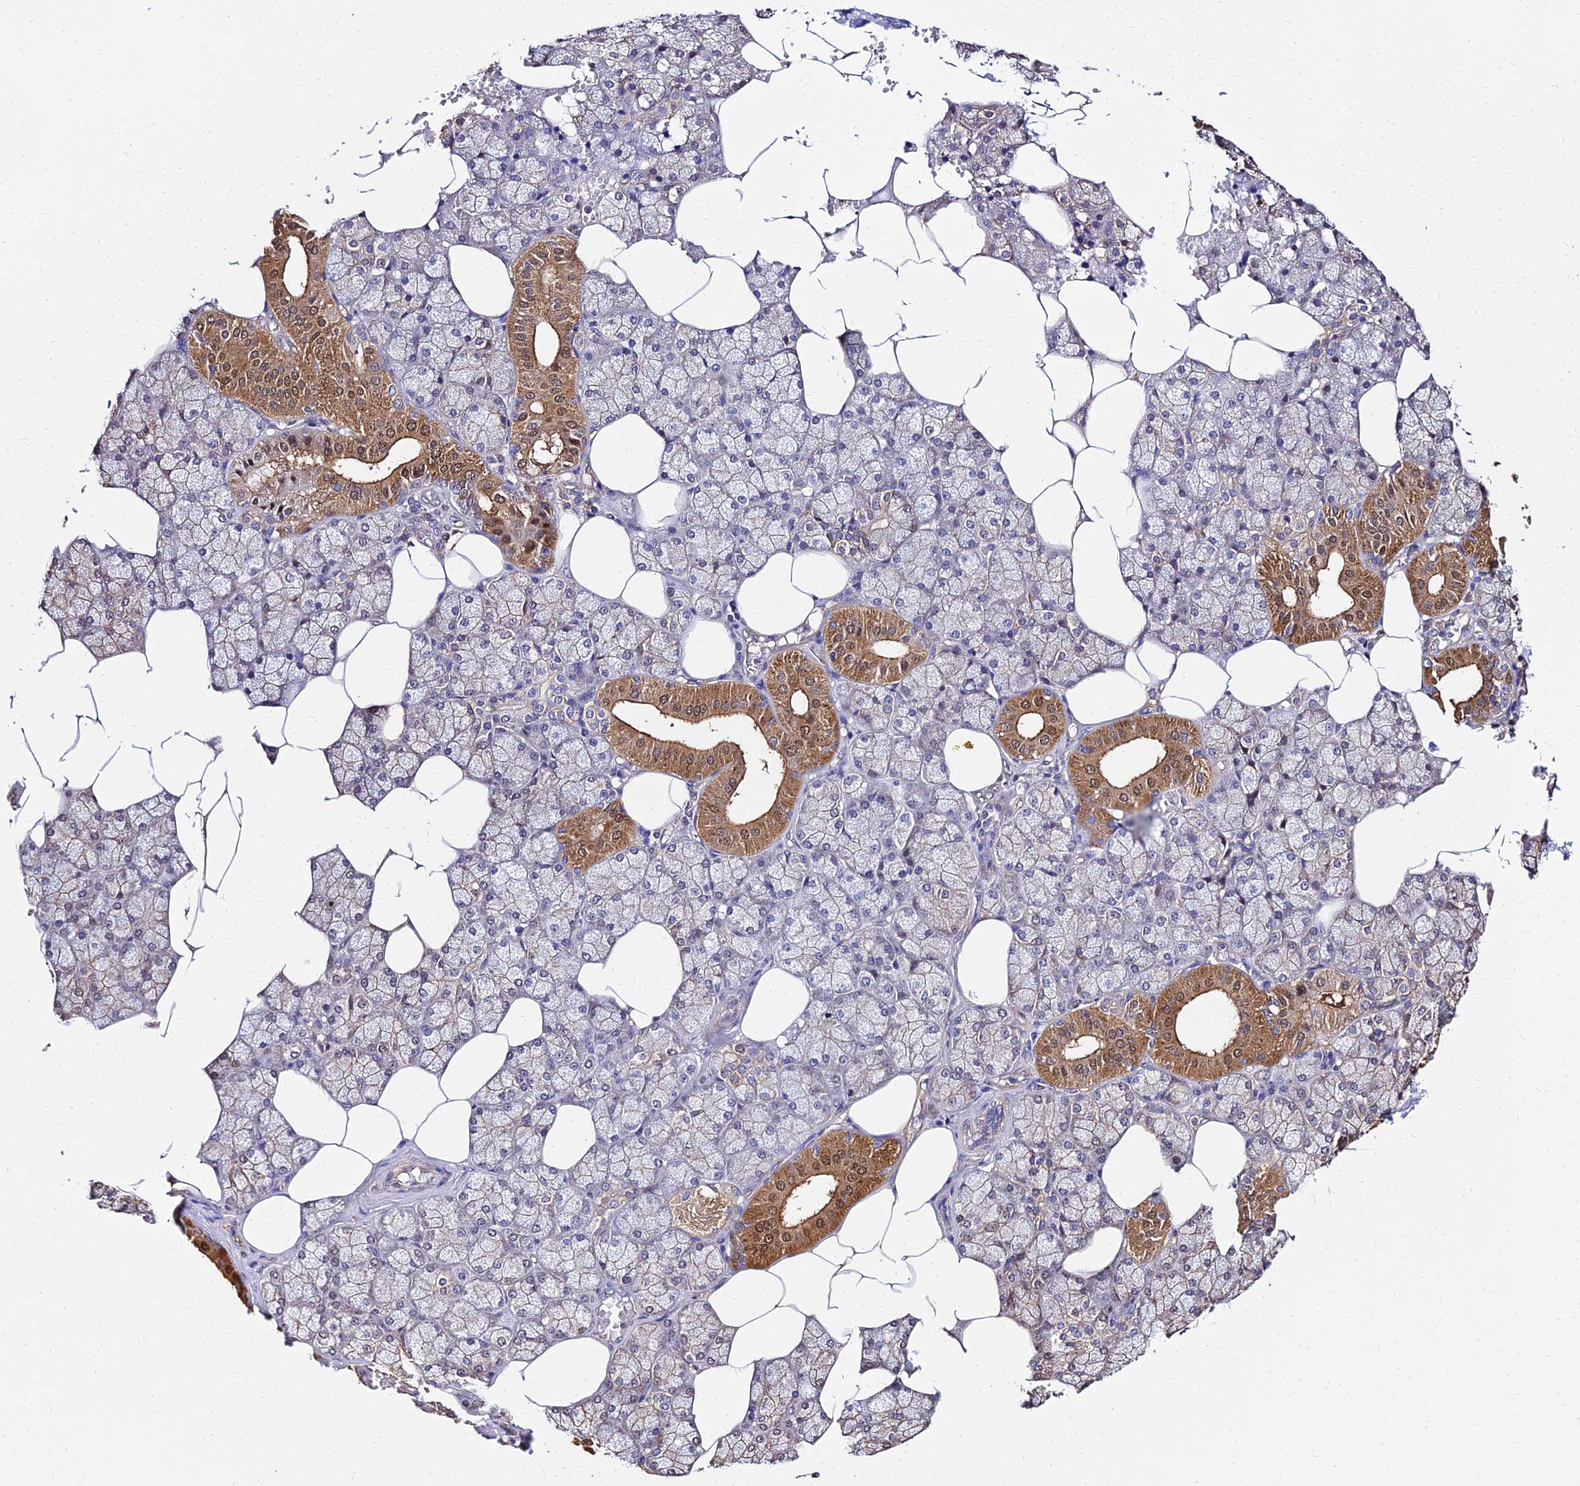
{"staining": {"intensity": "moderate", "quantity": "<25%", "location": "cytoplasmic/membranous,nuclear"}, "tissue": "salivary gland", "cell_type": "Glandular cells", "image_type": "normal", "snomed": [{"axis": "morphology", "description": "Normal tissue, NOS"}, {"axis": "topography", "description": "Salivary gland"}], "caption": "This photomicrograph demonstrates immunohistochemistry staining of unremarkable human salivary gland, with low moderate cytoplasmic/membranous,nuclear expression in about <25% of glandular cells.", "gene": "CALM1", "patient": {"sex": "male", "age": 62}}